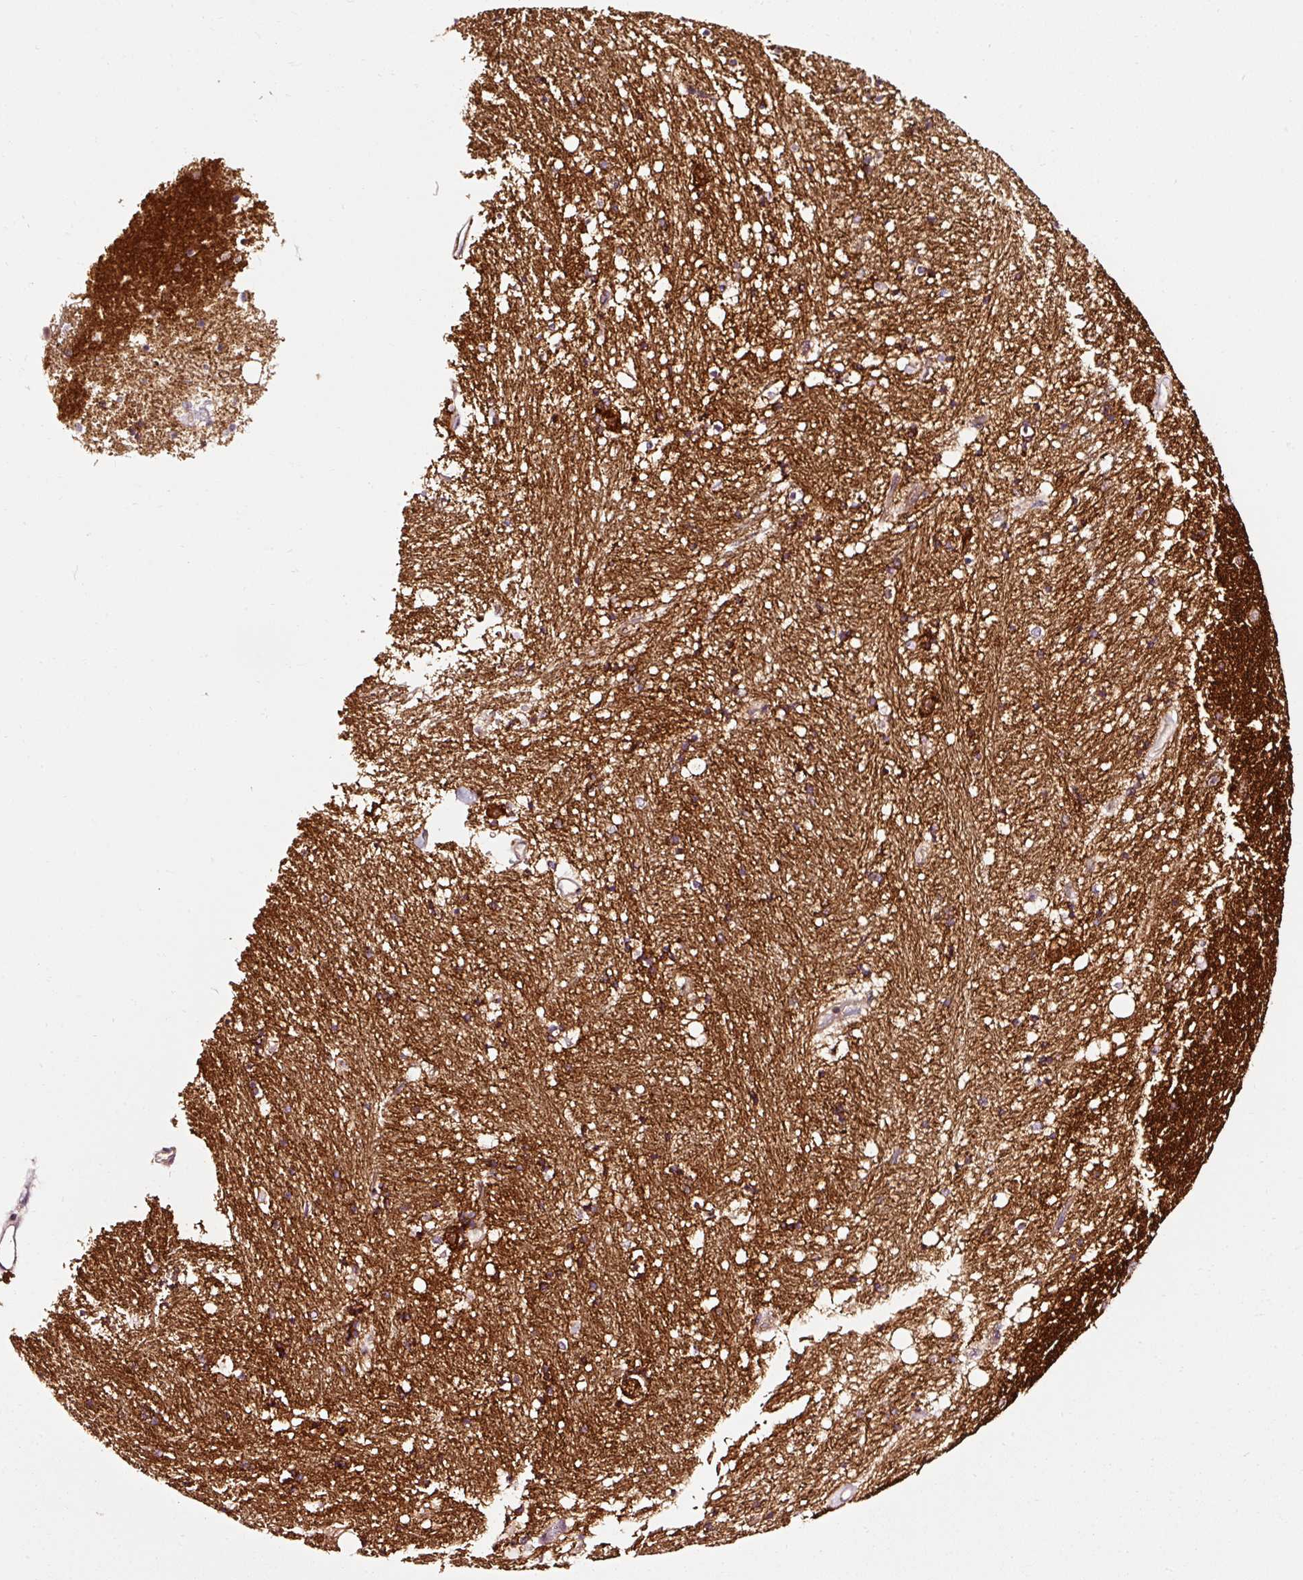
{"staining": {"intensity": "moderate", "quantity": "25%-75%", "location": "cytoplasmic/membranous"}, "tissue": "caudate", "cell_type": "Glial cells", "image_type": "normal", "snomed": [{"axis": "morphology", "description": "Normal tissue, NOS"}, {"axis": "topography", "description": "Lateral ventricle wall"}], "caption": "Moderate cytoplasmic/membranous staining for a protein is appreciated in approximately 25%-75% of glial cells of normal caudate using IHC.", "gene": "NAPA", "patient": {"sex": "male", "age": 58}}